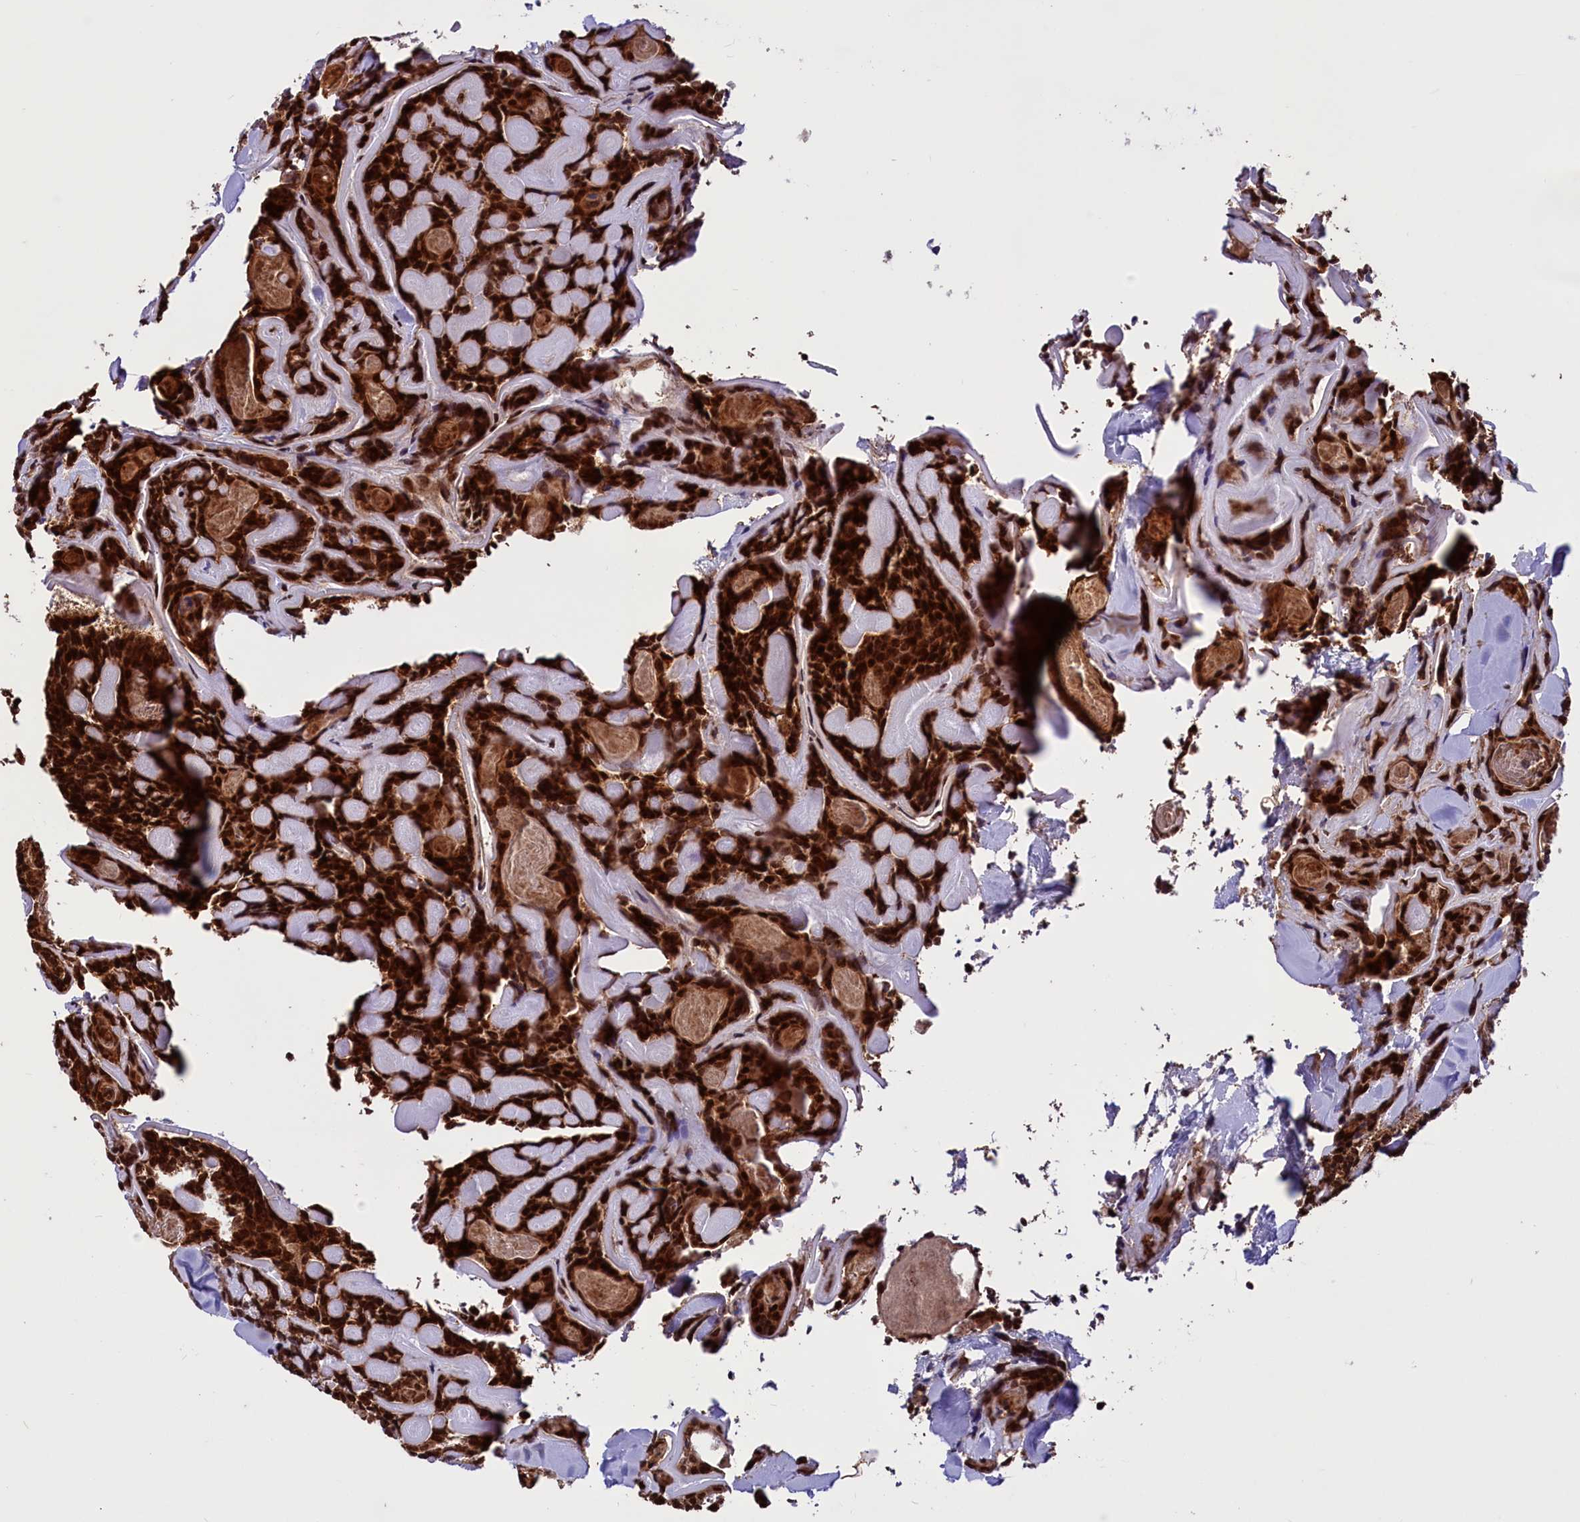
{"staining": {"intensity": "strong", "quantity": ">75%", "location": "cytoplasmic/membranous,nuclear"}, "tissue": "head and neck cancer", "cell_type": "Tumor cells", "image_type": "cancer", "snomed": [{"axis": "morphology", "description": "Adenocarcinoma, NOS"}, {"axis": "topography", "description": "Salivary gland"}, {"axis": "topography", "description": "Head-Neck"}], "caption": "High-magnification brightfield microscopy of adenocarcinoma (head and neck) stained with DAB (brown) and counterstained with hematoxylin (blue). tumor cells exhibit strong cytoplasmic/membranous and nuclear staining is seen in approximately>75% of cells.", "gene": "PHC3", "patient": {"sex": "female", "age": 63}}